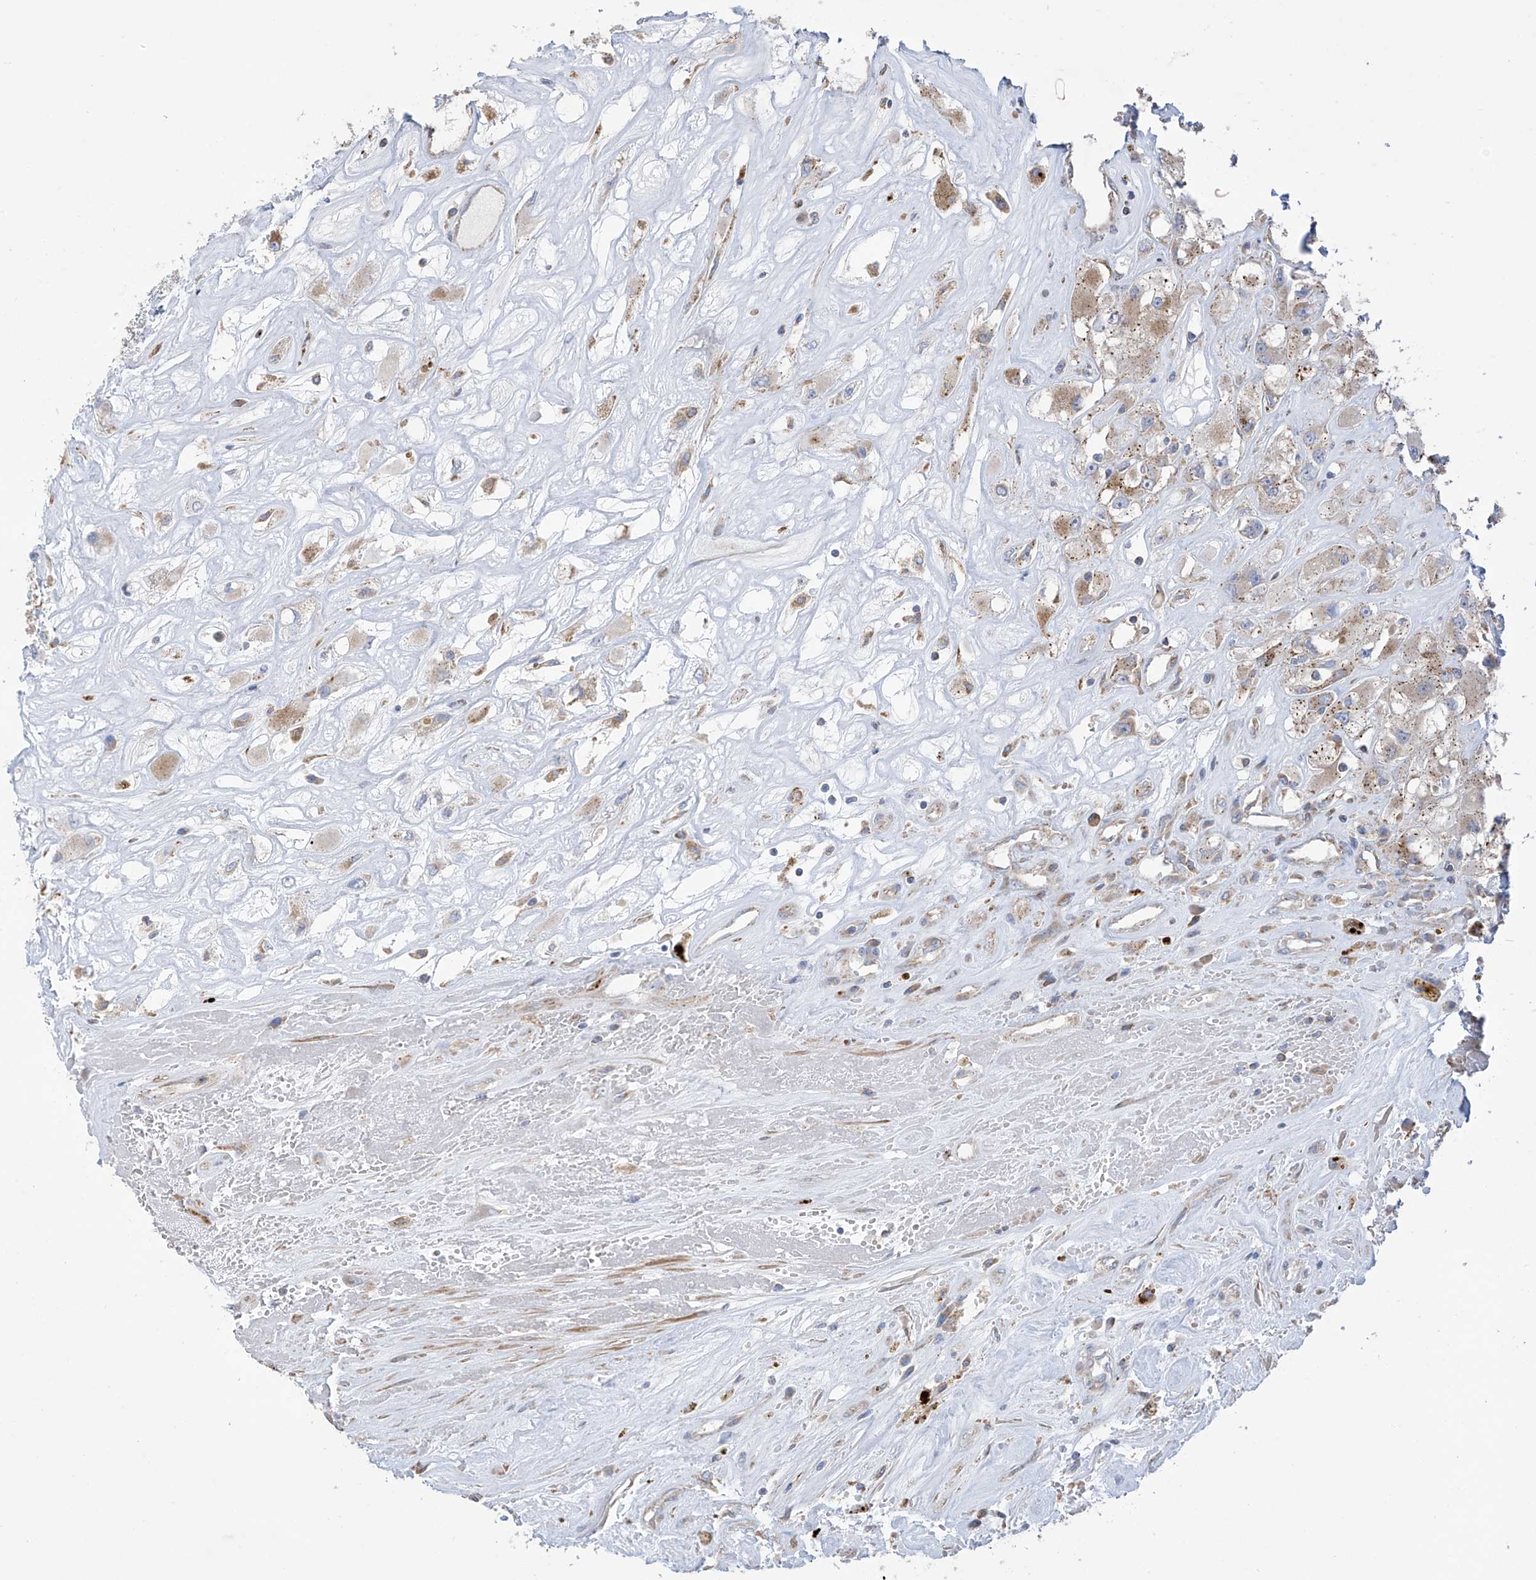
{"staining": {"intensity": "moderate", "quantity": "<25%", "location": "cytoplasmic/membranous"}, "tissue": "renal cancer", "cell_type": "Tumor cells", "image_type": "cancer", "snomed": [{"axis": "morphology", "description": "Adenocarcinoma, NOS"}, {"axis": "topography", "description": "Kidney"}], "caption": "Moderate cytoplasmic/membranous protein staining is appreciated in about <25% of tumor cells in renal cancer. The protein is shown in brown color, while the nuclei are stained blue.", "gene": "ITM2B", "patient": {"sex": "female", "age": 52}}